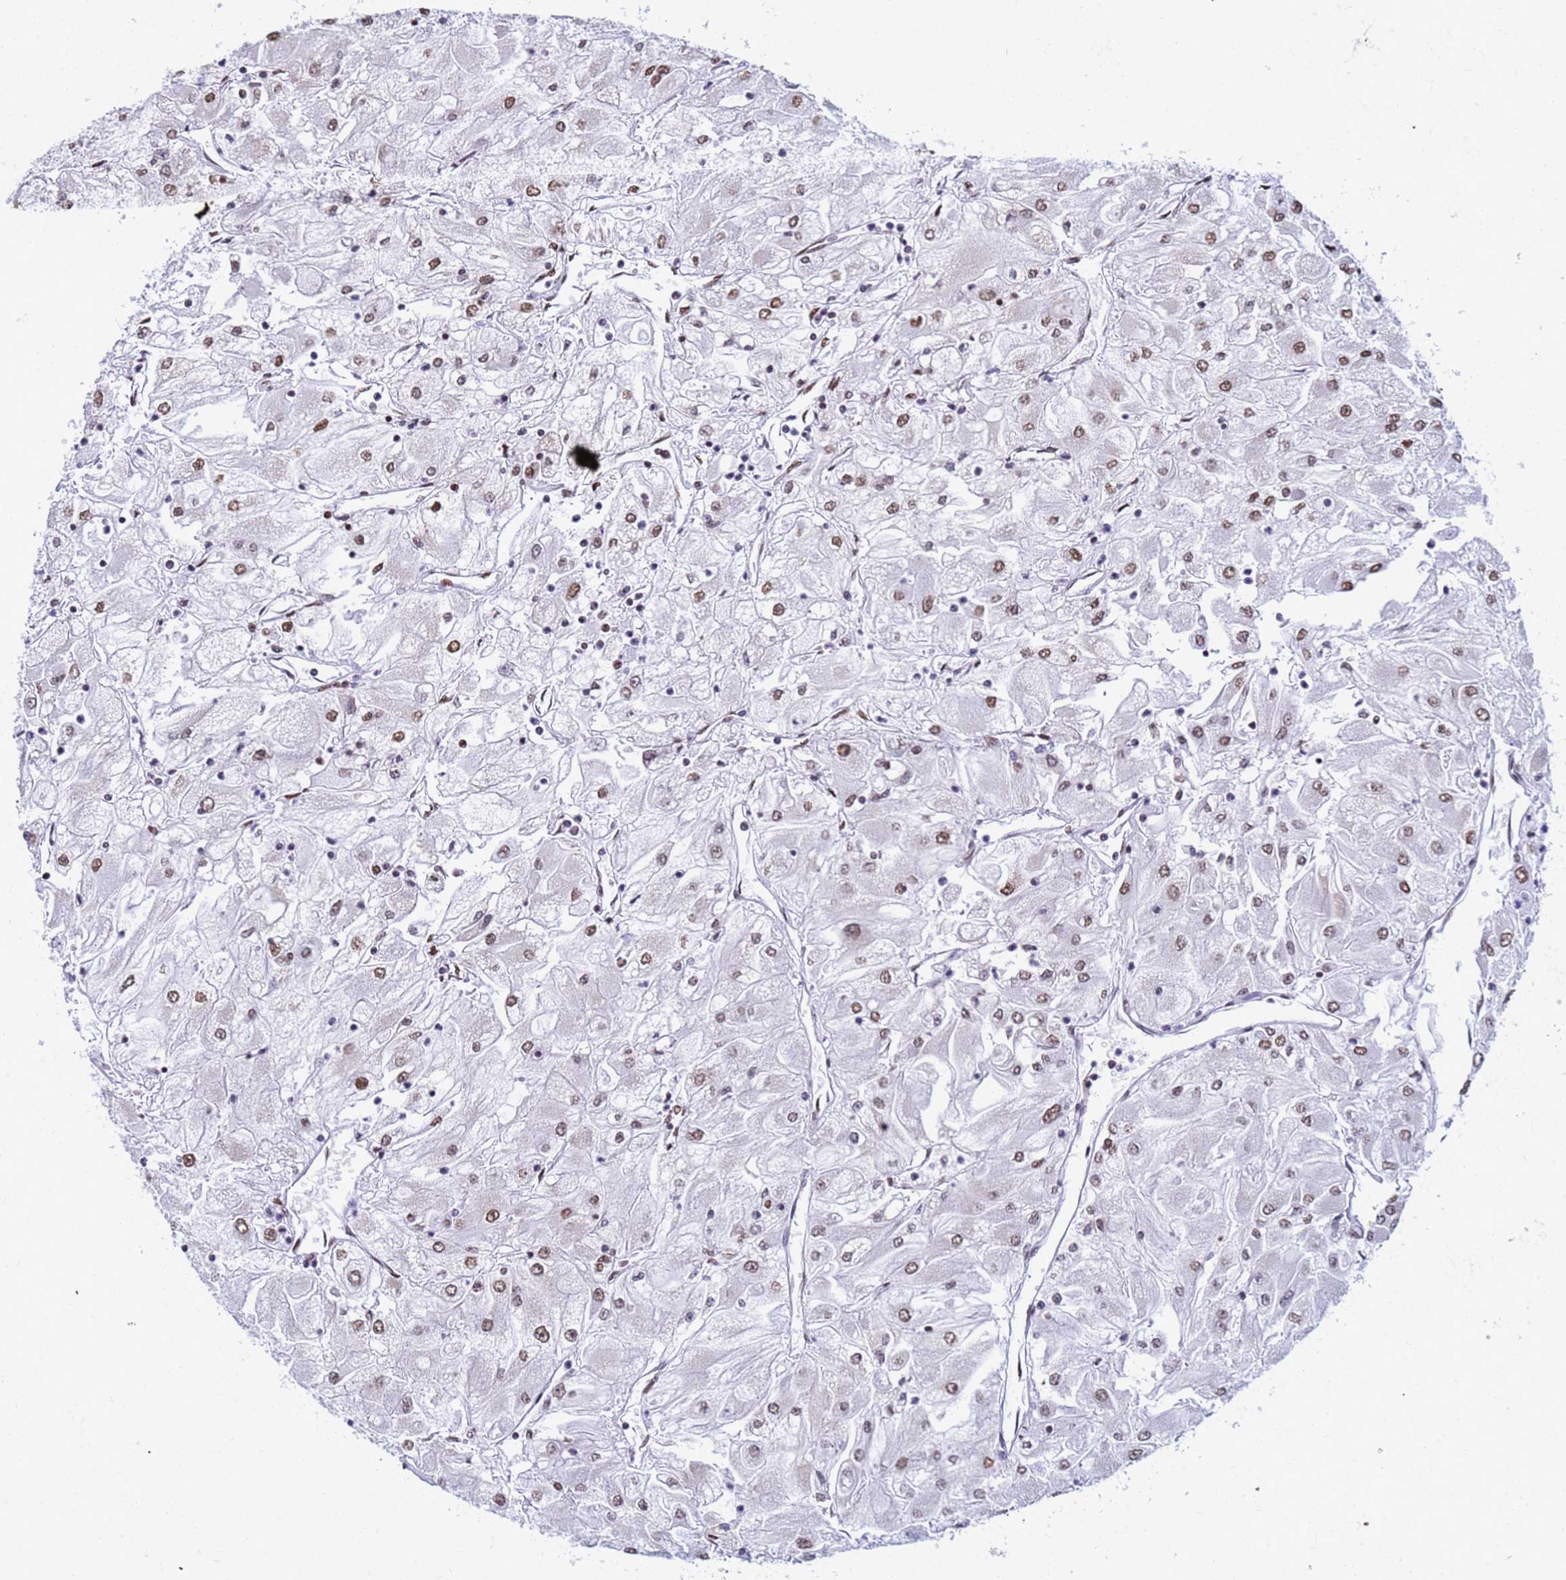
{"staining": {"intensity": "moderate", "quantity": "25%-75%", "location": "nuclear"}, "tissue": "renal cancer", "cell_type": "Tumor cells", "image_type": "cancer", "snomed": [{"axis": "morphology", "description": "Adenocarcinoma, NOS"}, {"axis": "topography", "description": "Kidney"}], "caption": "Protein analysis of renal cancer (adenocarcinoma) tissue demonstrates moderate nuclear staining in approximately 25%-75% of tumor cells.", "gene": "FAM170B", "patient": {"sex": "male", "age": 80}}